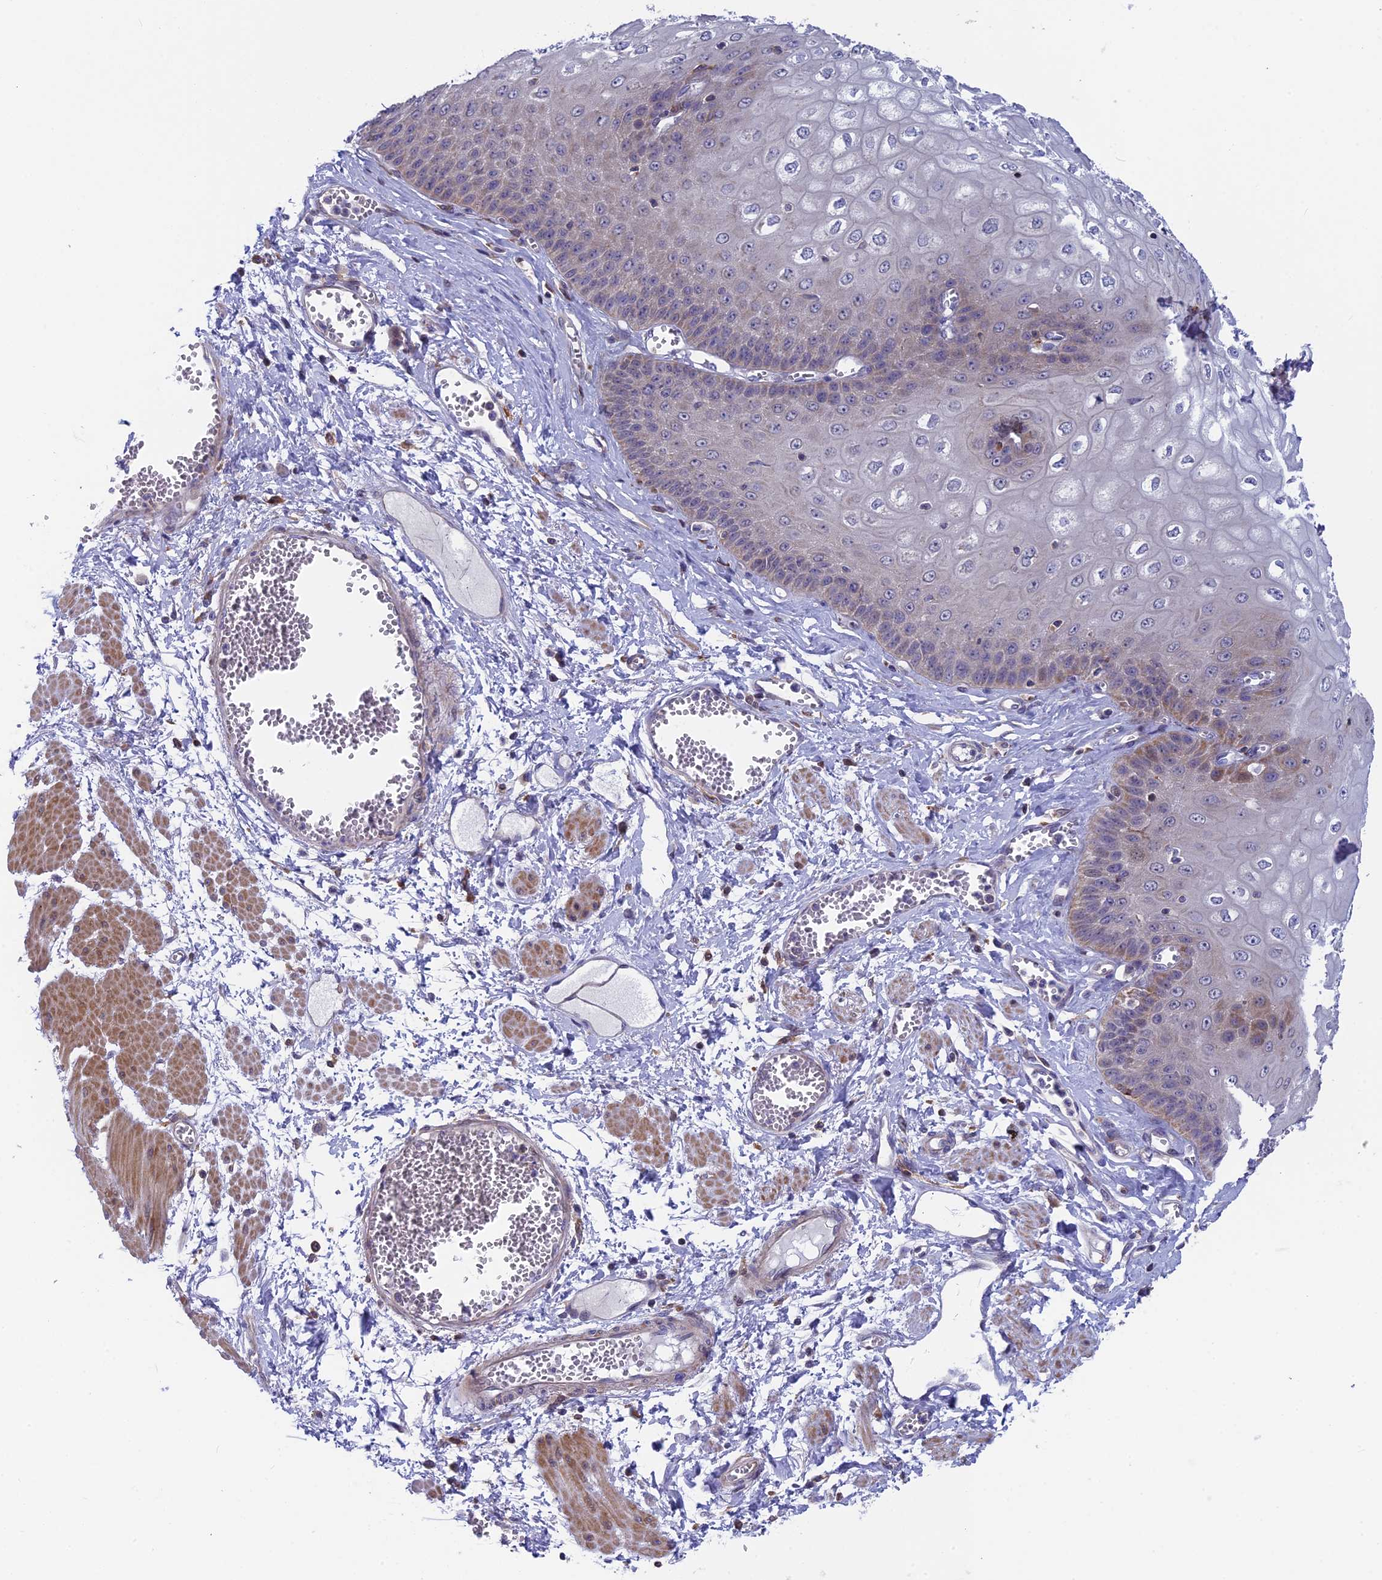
{"staining": {"intensity": "moderate", "quantity": "25%-75%", "location": "cytoplasmic/membranous"}, "tissue": "esophagus", "cell_type": "Squamous epithelial cells", "image_type": "normal", "snomed": [{"axis": "morphology", "description": "Normal tissue, NOS"}, {"axis": "topography", "description": "Esophagus"}], "caption": "Protein analysis of benign esophagus demonstrates moderate cytoplasmic/membranous staining in approximately 25%-75% of squamous epithelial cells.", "gene": "BLTP2", "patient": {"sex": "male", "age": 60}}